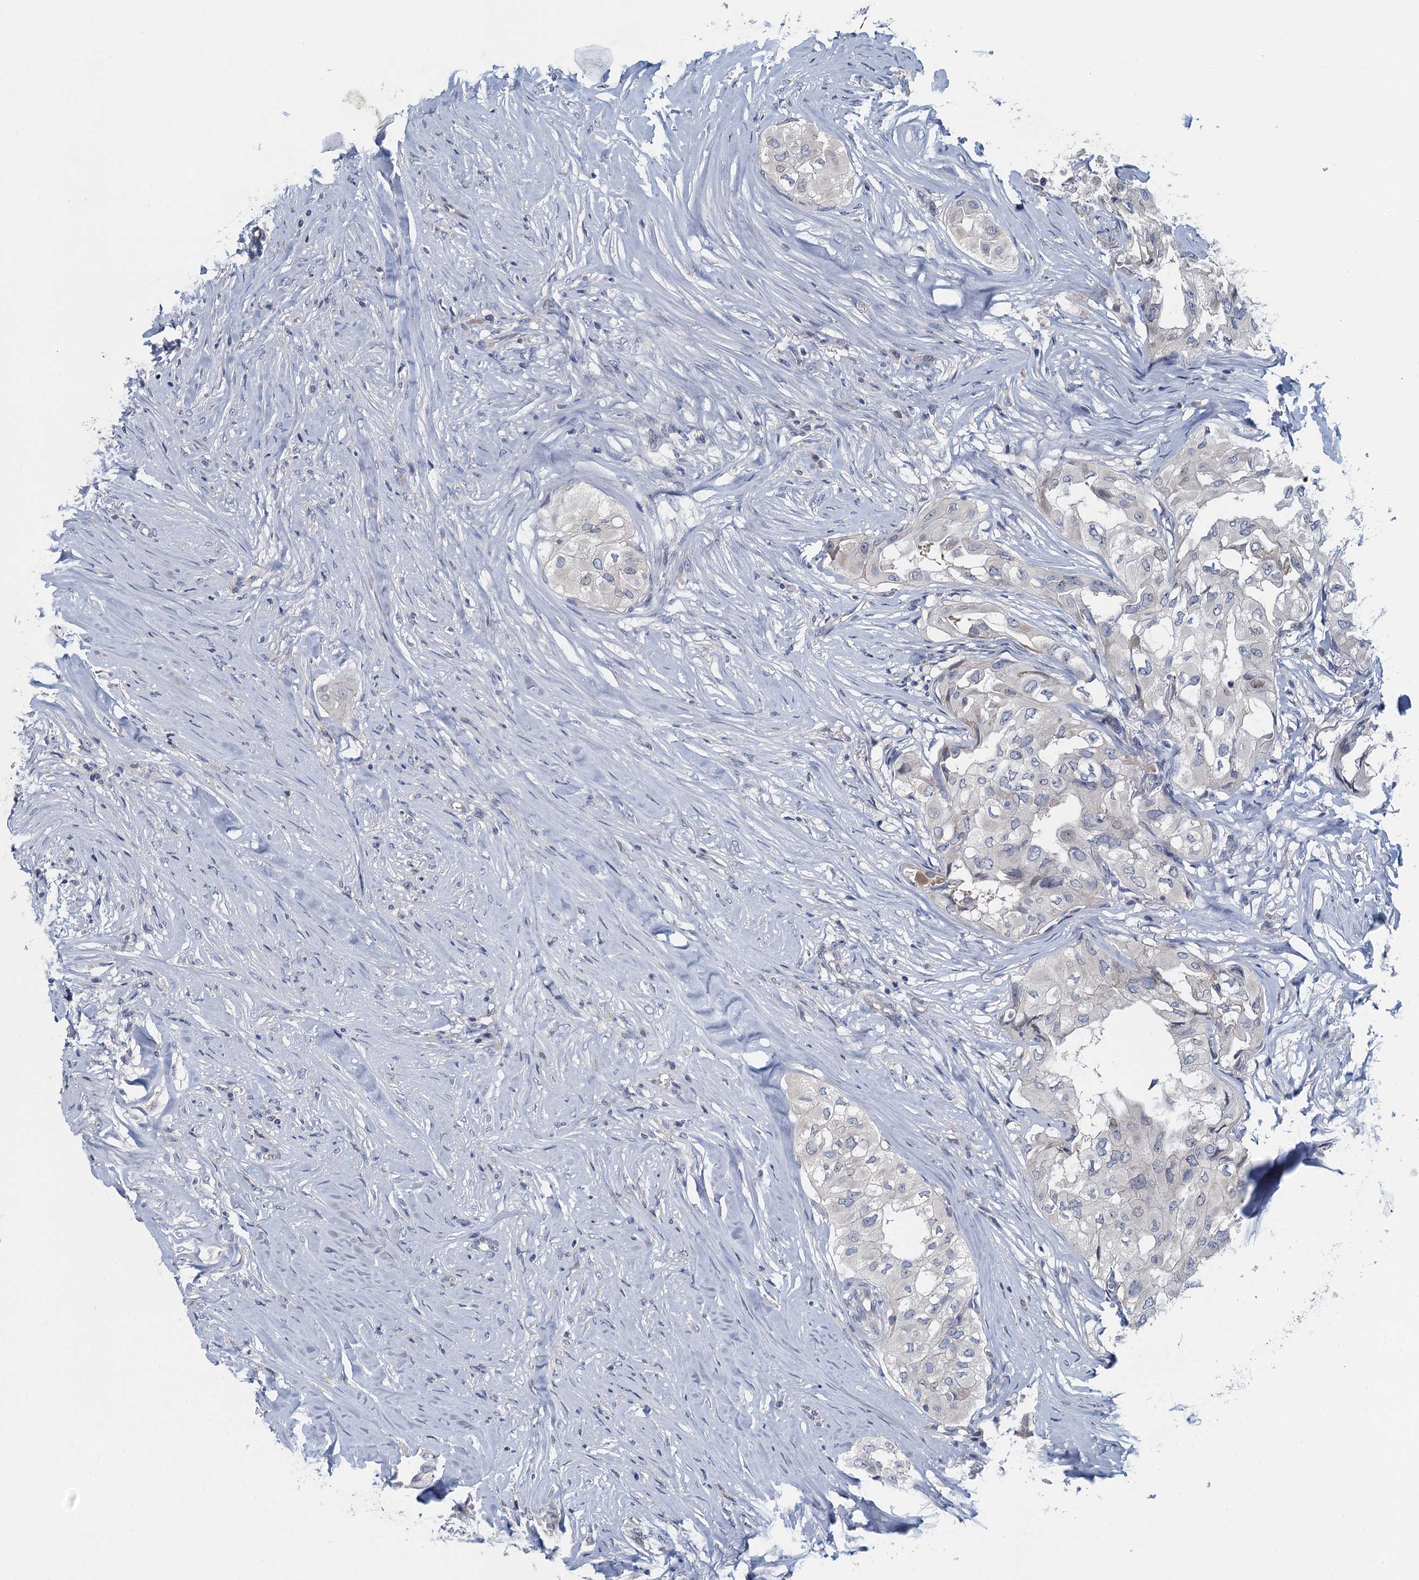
{"staining": {"intensity": "negative", "quantity": "none", "location": "none"}, "tissue": "thyroid cancer", "cell_type": "Tumor cells", "image_type": "cancer", "snomed": [{"axis": "morphology", "description": "Papillary adenocarcinoma, NOS"}, {"axis": "topography", "description": "Thyroid gland"}], "caption": "A photomicrograph of thyroid papillary adenocarcinoma stained for a protein exhibits no brown staining in tumor cells.", "gene": "NCKAP1L", "patient": {"sex": "female", "age": 59}}